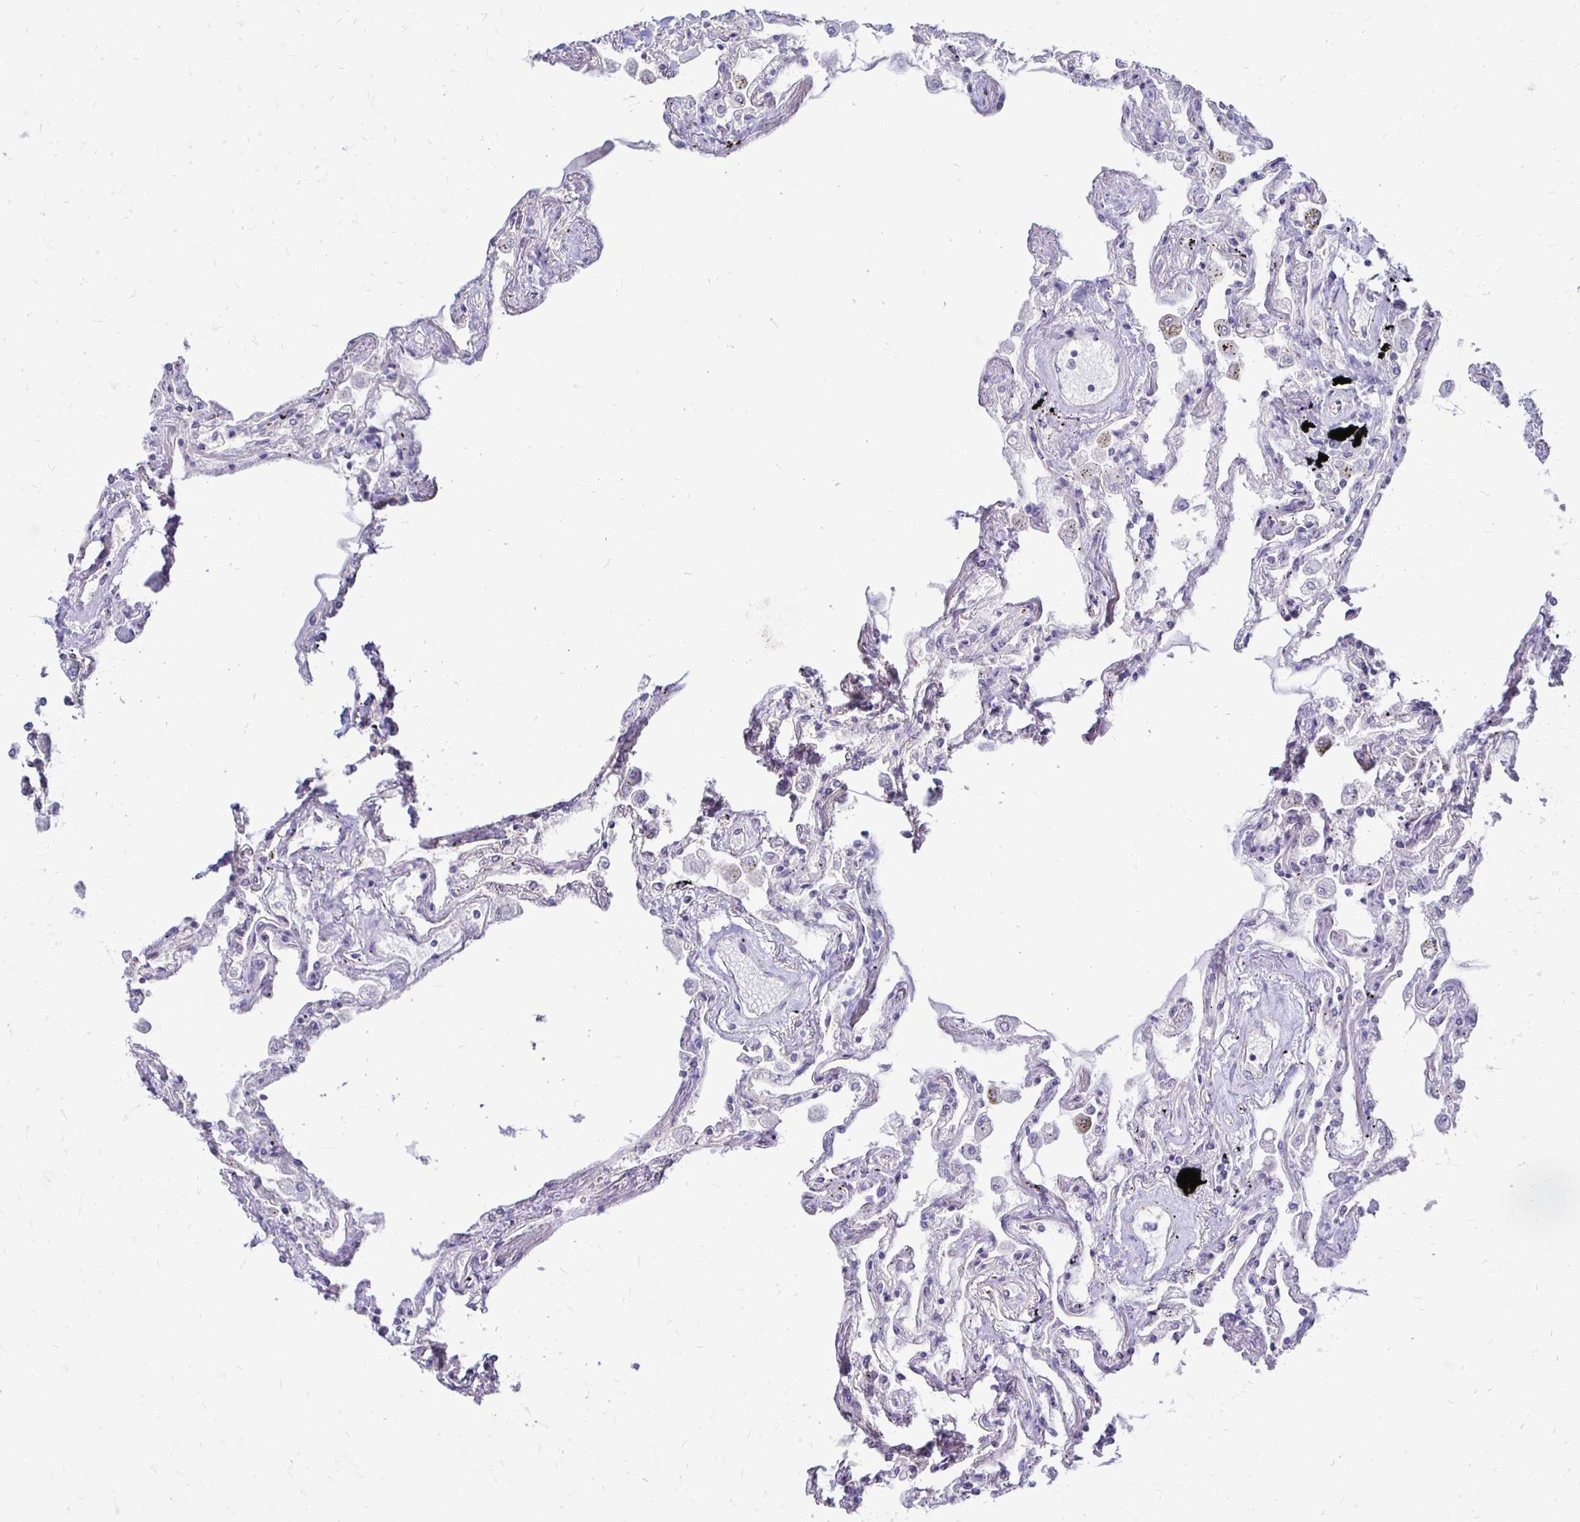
{"staining": {"intensity": "negative", "quantity": "none", "location": "none"}, "tissue": "lung", "cell_type": "Alveolar cells", "image_type": "normal", "snomed": [{"axis": "morphology", "description": "Normal tissue, NOS"}, {"axis": "morphology", "description": "Adenocarcinoma, NOS"}, {"axis": "topography", "description": "Cartilage tissue"}, {"axis": "topography", "description": "Lung"}], "caption": "Immunohistochemistry (IHC) of normal human lung exhibits no expression in alveolar cells. (DAB immunohistochemistry visualized using brightfield microscopy, high magnification).", "gene": "GAS2", "patient": {"sex": "female", "age": 67}}